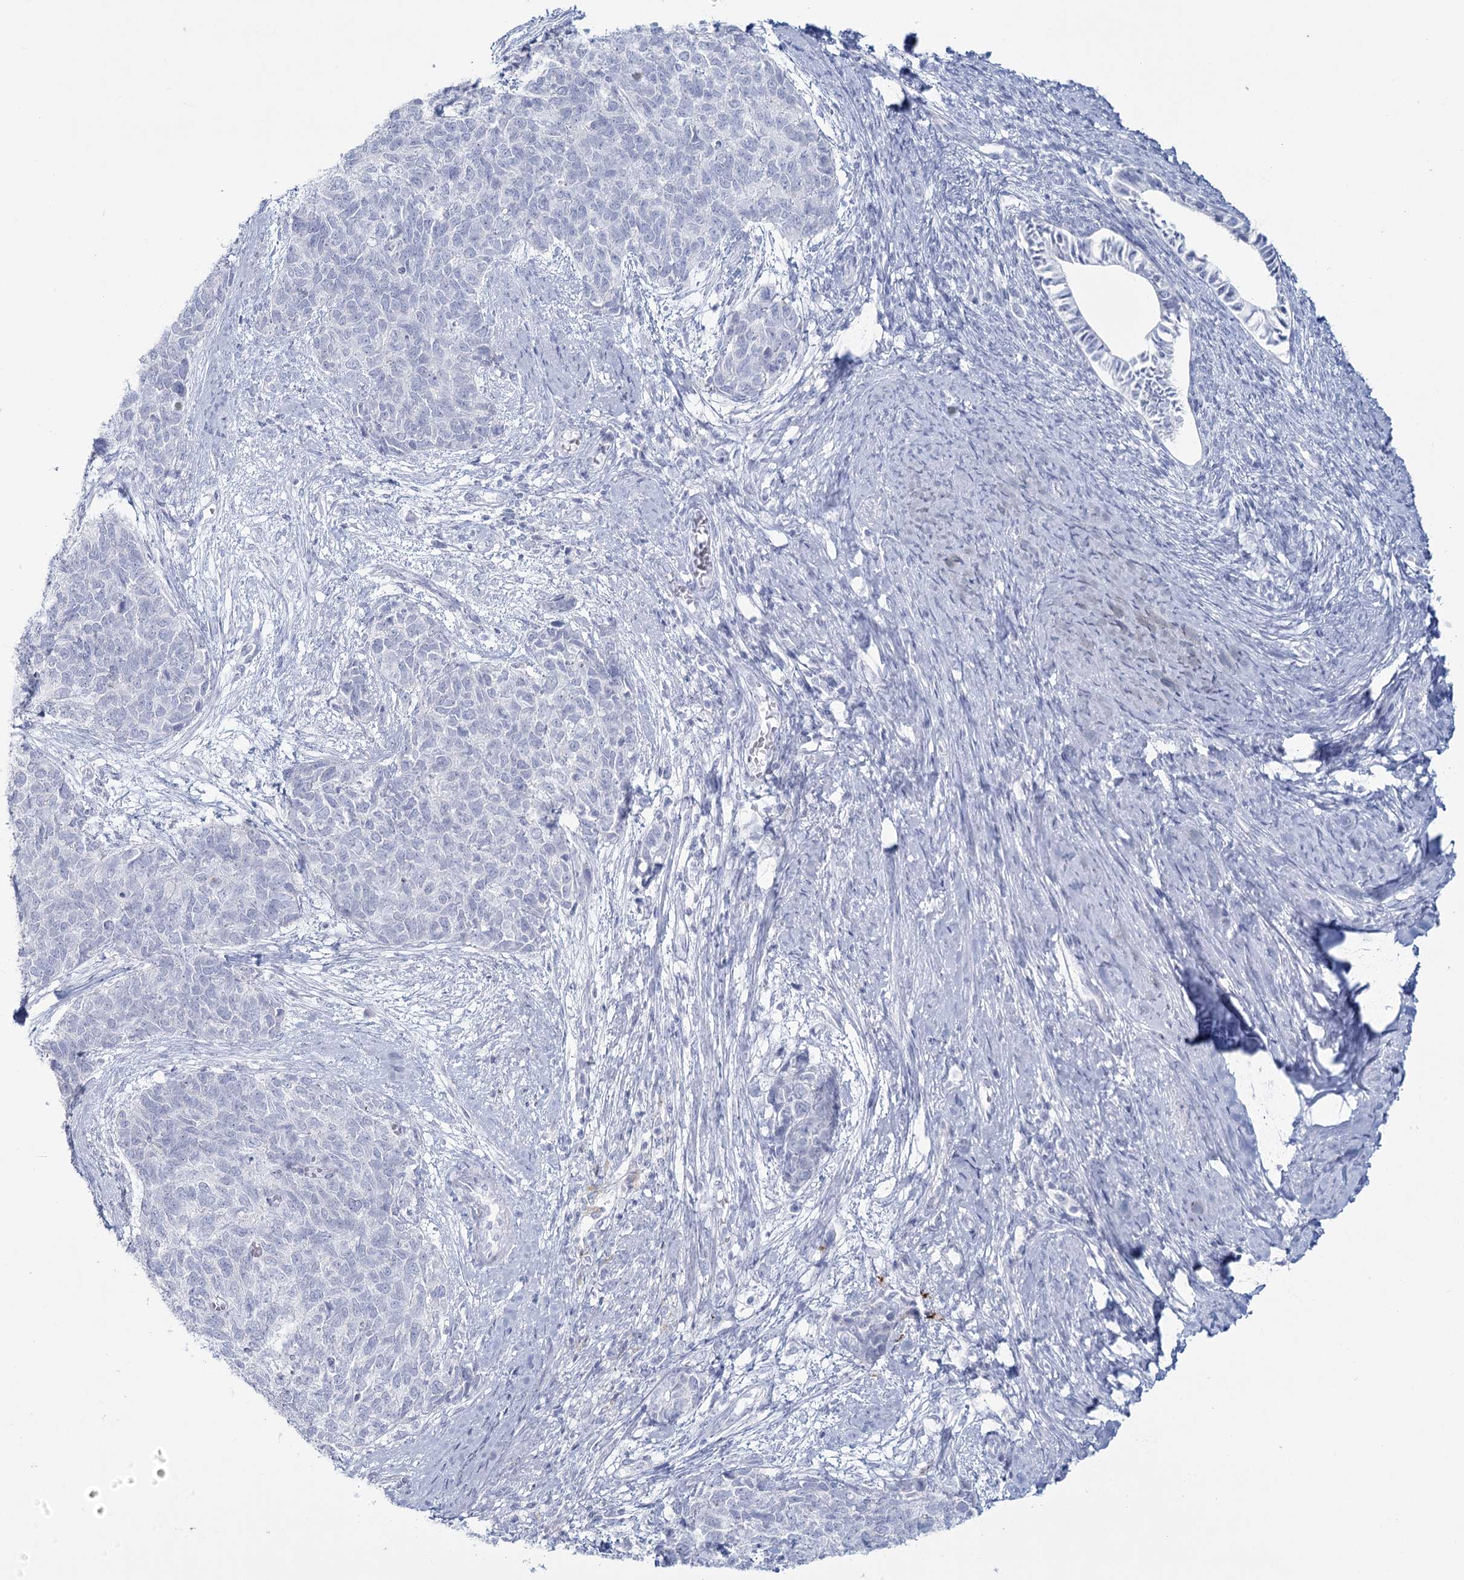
{"staining": {"intensity": "negative", "quantity": "none", "location": "none"}, "tissue": "cervical cancer", "cell_type": "Tumor cells", "image_type": "cancer", "snomed": [{"axis": "morphology", "description": "Squamous cell carcinoma, NOS"}, {"axis": "topography", "description": "Cervix"}], "caption": "This histopathology image is of cervical squamous cell carcinoma stained with immunohistochemistry to label a protein in brown with the nuclei are counter-stained blue. There is no staining in tumor cells. Nuclei are stained in blue.", "gene": "SLC6A19", "patient": {"sex": "female", "age": 63}}